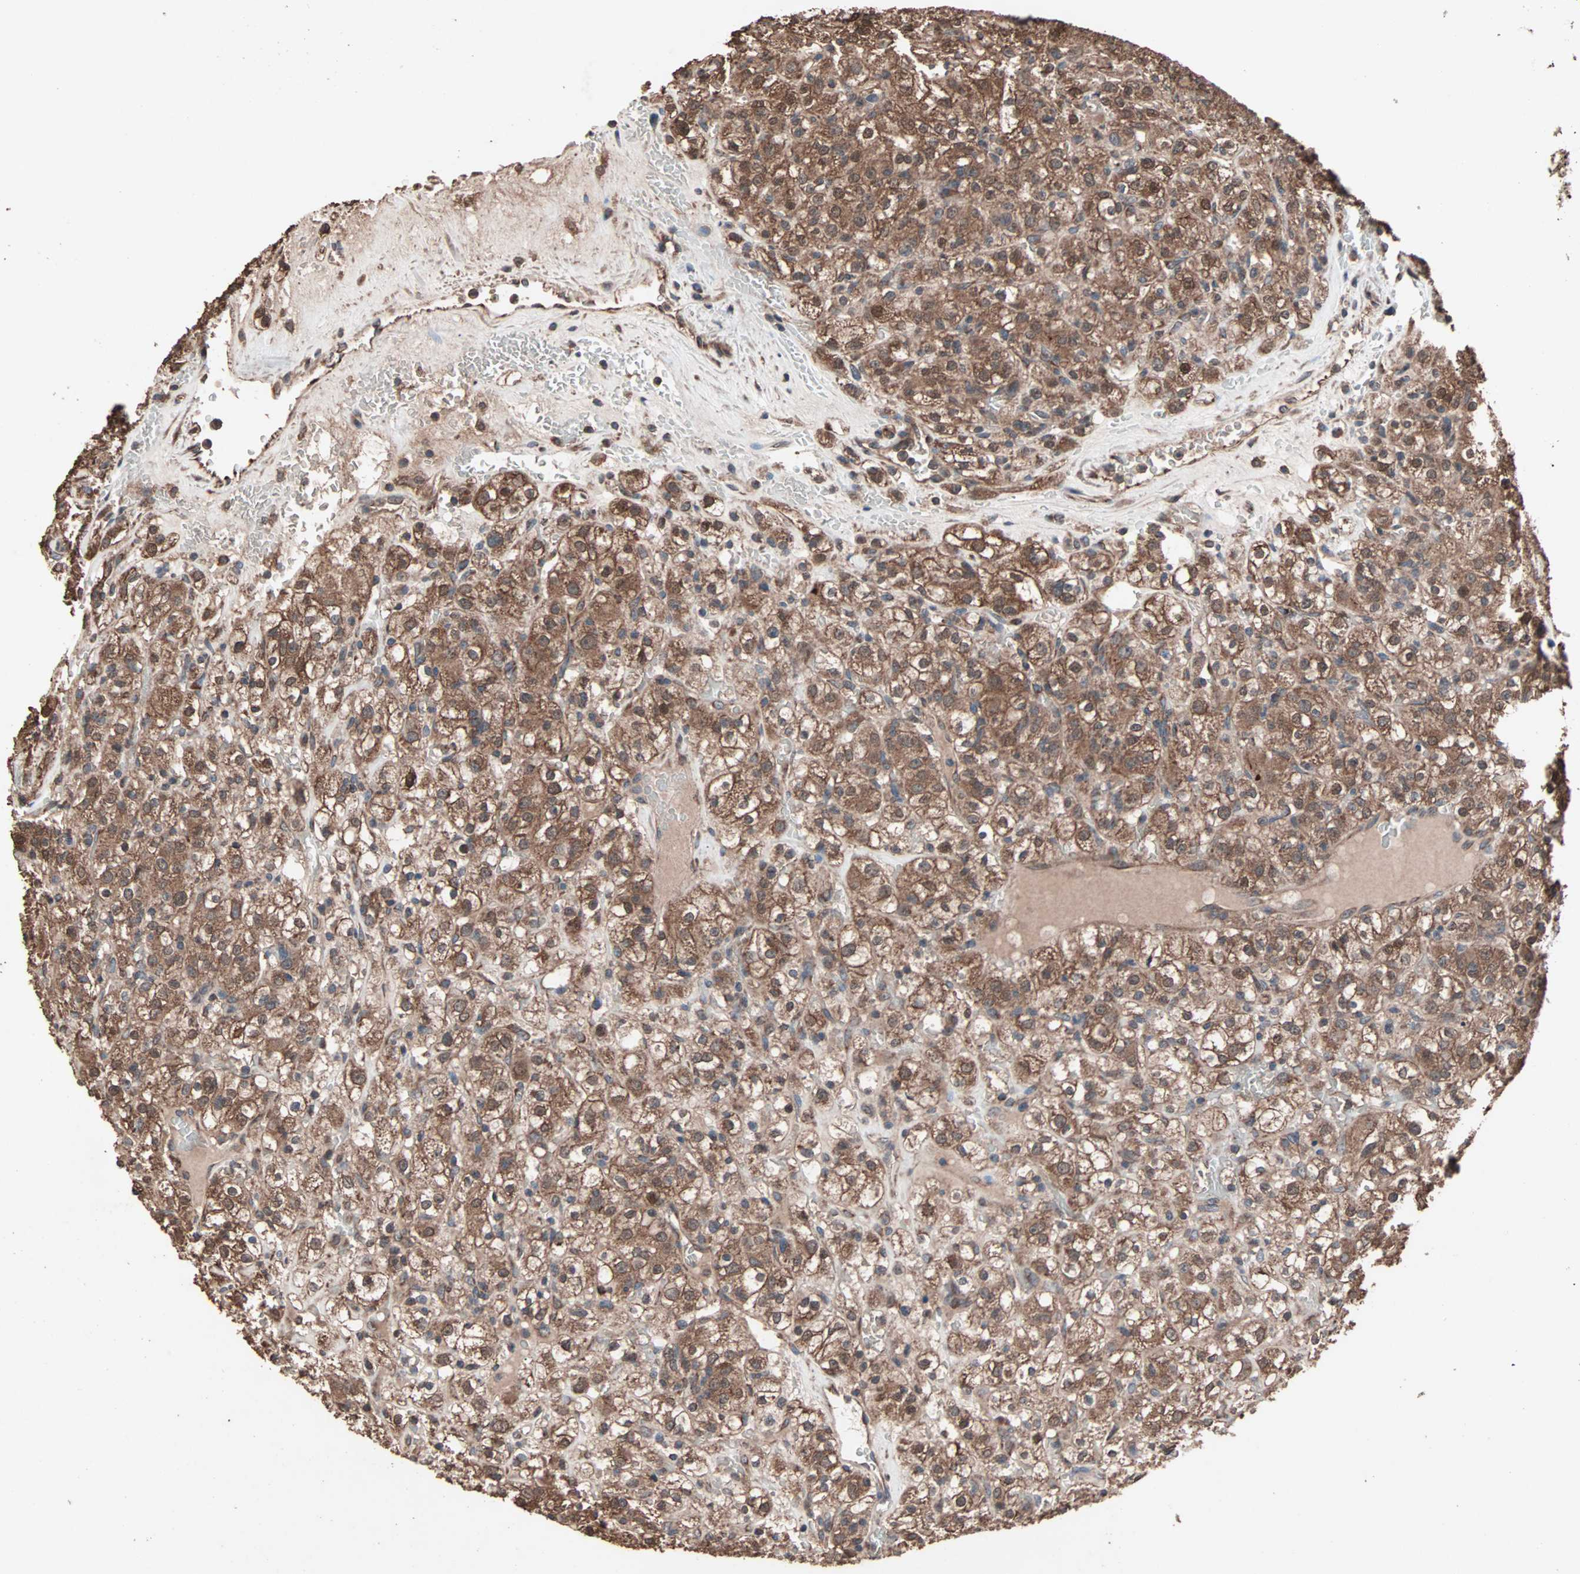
{"staining": {"intensity": "moderate", "quantity": ">75%", "location": "cytoplasmic/membranous"}, "tissue": "renal cancer", "cell_type": "Tumor cells", "image_type": "cancer", "snomed": [{"axis": "morphology", "description": "Normal tissue, NOS"}, {"axis": "morphology", "description": "Adenocarcinoma, NOS"}, {"axis": "topography", "description": "Kidney"}], "caption": "Human renal adenocarcinoma stained for a protein (brown) reveals moderate cytoplasmic/membranous positive expression in about >75% of tumor cells.", "gene": "MRPL2", "patient": {"sex": "female", "age": 72}}